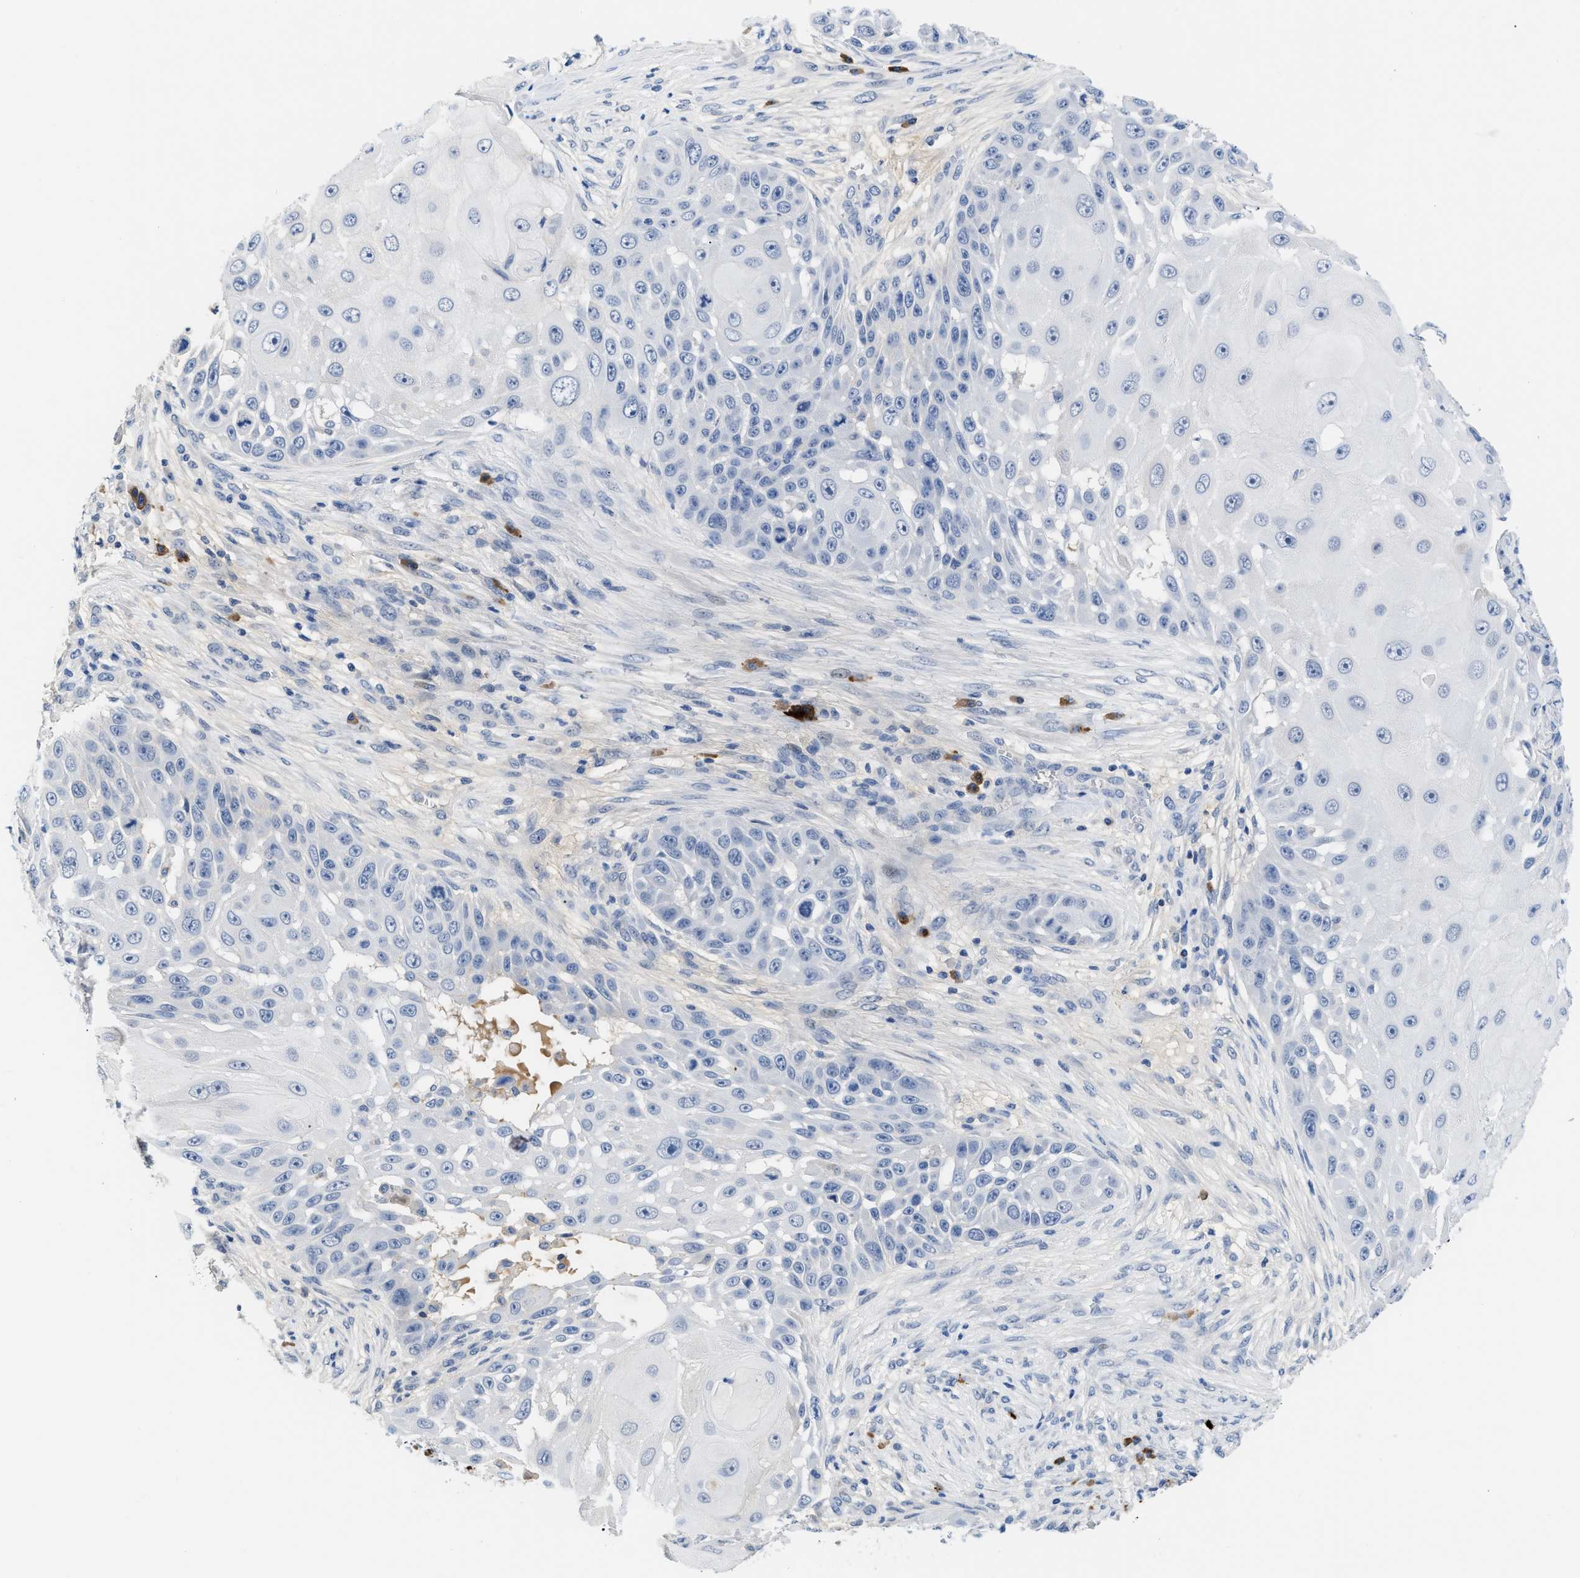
{"staining": {"intensity": "negative", "quantity": "none", "location": "none"}, "tissue": "skin cancer", "cell_type": "Tumor cells", "image_type": "cancer", "snomed": [{"axis": "morphology", "description": "Squamous cell carcinoma, NOS"}, {"axis": "topography", "description": "Skin"}], "caption": "Immunohistochemistry of human skin cancer exhibits no expression in tumor cells.", "gene": "OR9K2", "patient": {"sex": "female", "age": 44}}